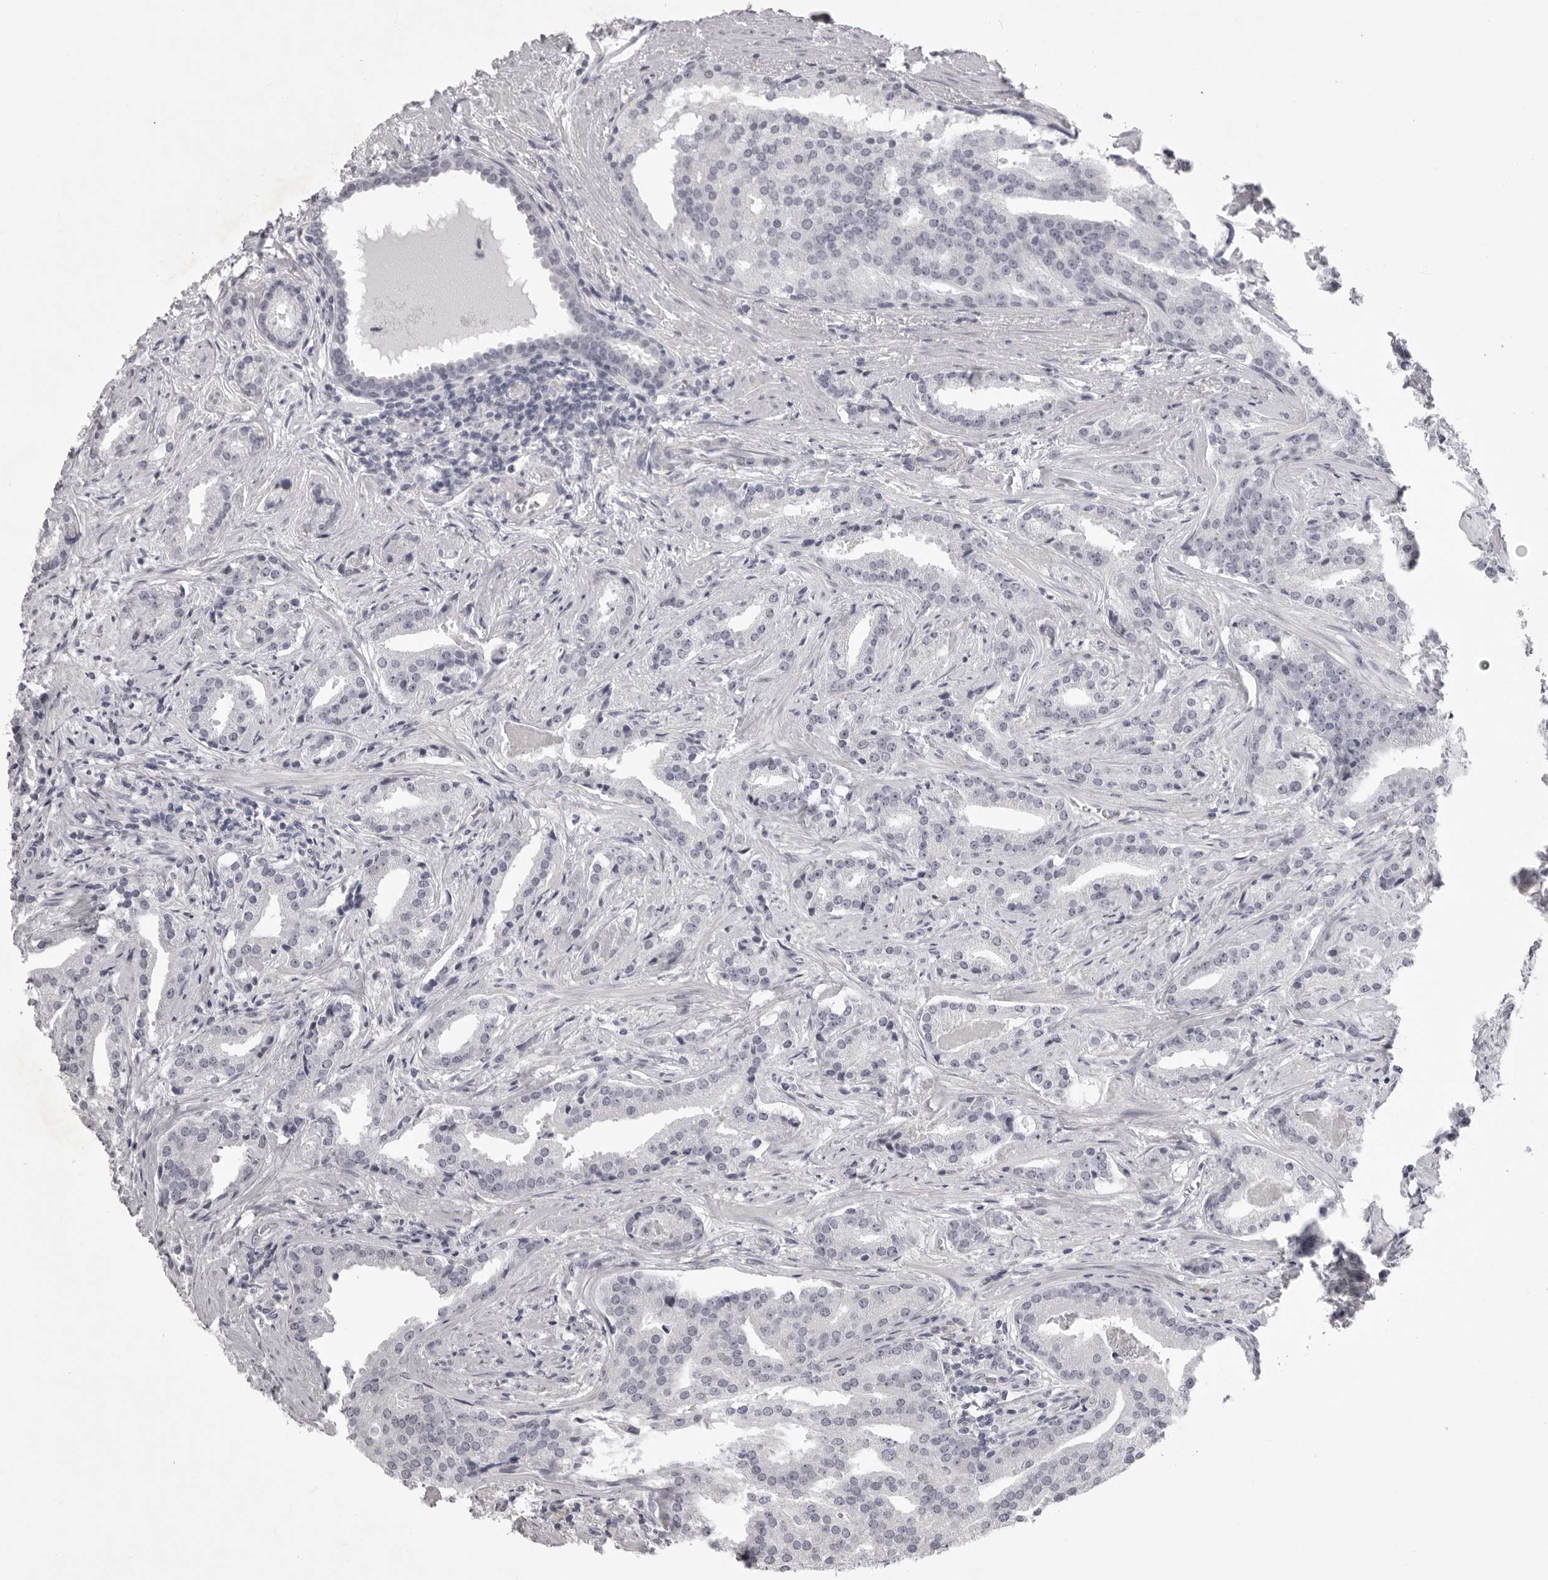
{"staining": {"intensity": "negative", "quantity": "none", "location": "none"}, "tissue": "prostate cancer", "cell_type": "Tumor cells", "image_type": "cancer", "snomed": [{"axis": "morphology", "description": "Adenocarcinoma, Low grade"}, {"axis": "topography", "description": "Prostate"}], "caption": "Immunohistochemical staining of adenocarcinoma (low-grade) (prostate) demonstrates no significant staining in tumor cells.", "gene": "EPHA10", "patient": {"sex": "male", "age": 67}}